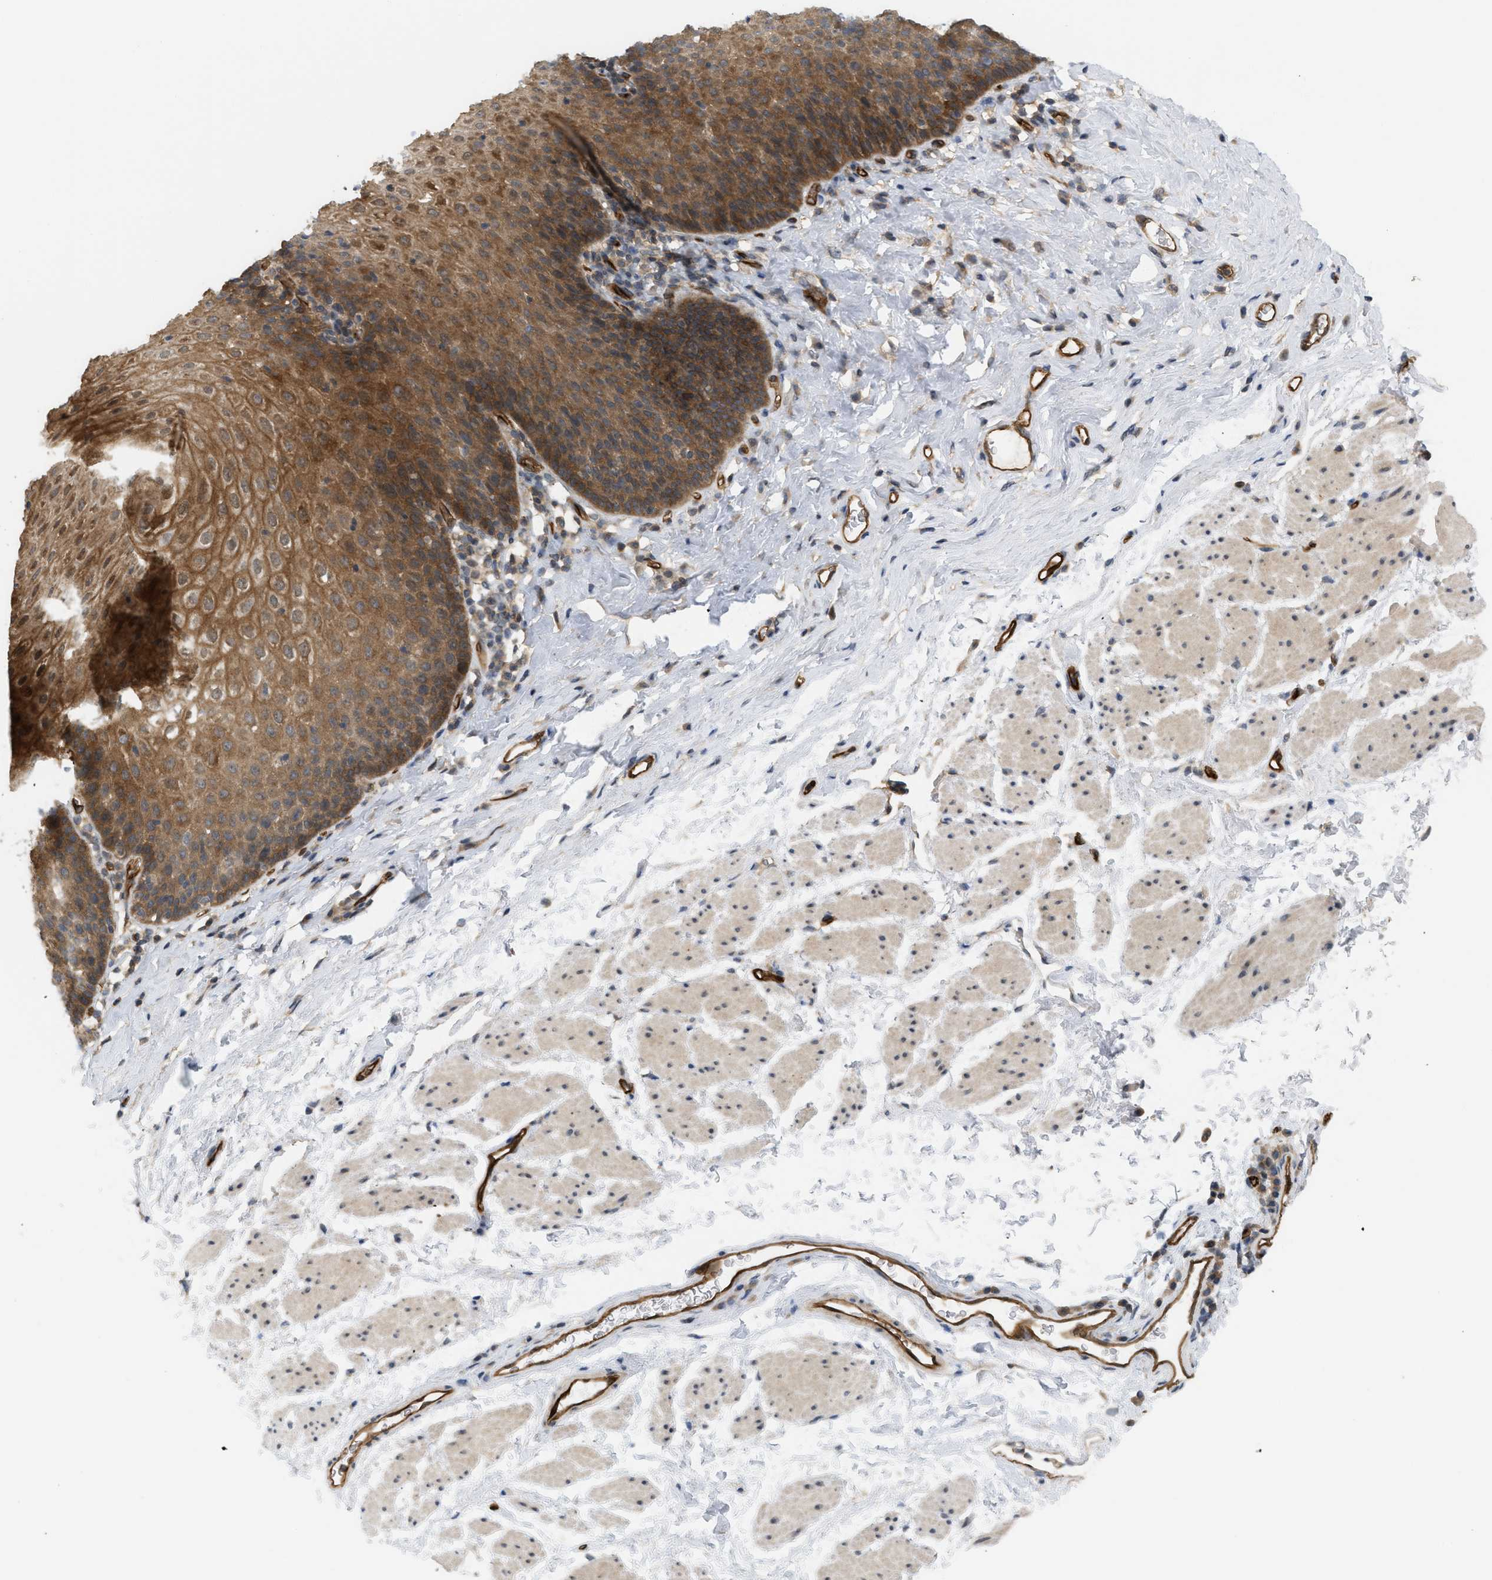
{"staining": {"intensity": "moderate", "quantity": ">75%", "location": "cytoplasmic/membranous,nuclear"}, "tissue": "esophagus", "cell_type": "Squamous epithelial cells", "image_type": "normal", "snomed": [{"axis": "morphology", "description": "Normal tissue, NOS"}, {"axis": "topography", "description": "Esophagus"}], "caption": "Esophagus stained for a protein displays moderate cytoplasmic/membranous,nuclear positivity in squamous epithelial cells. (Stains: DAB in brown, nuclei in blue, Microscopy: brightfield microscopy at high magnification).", "gene": "PALMD", "patient": {"sex": "female", "age": 61}}